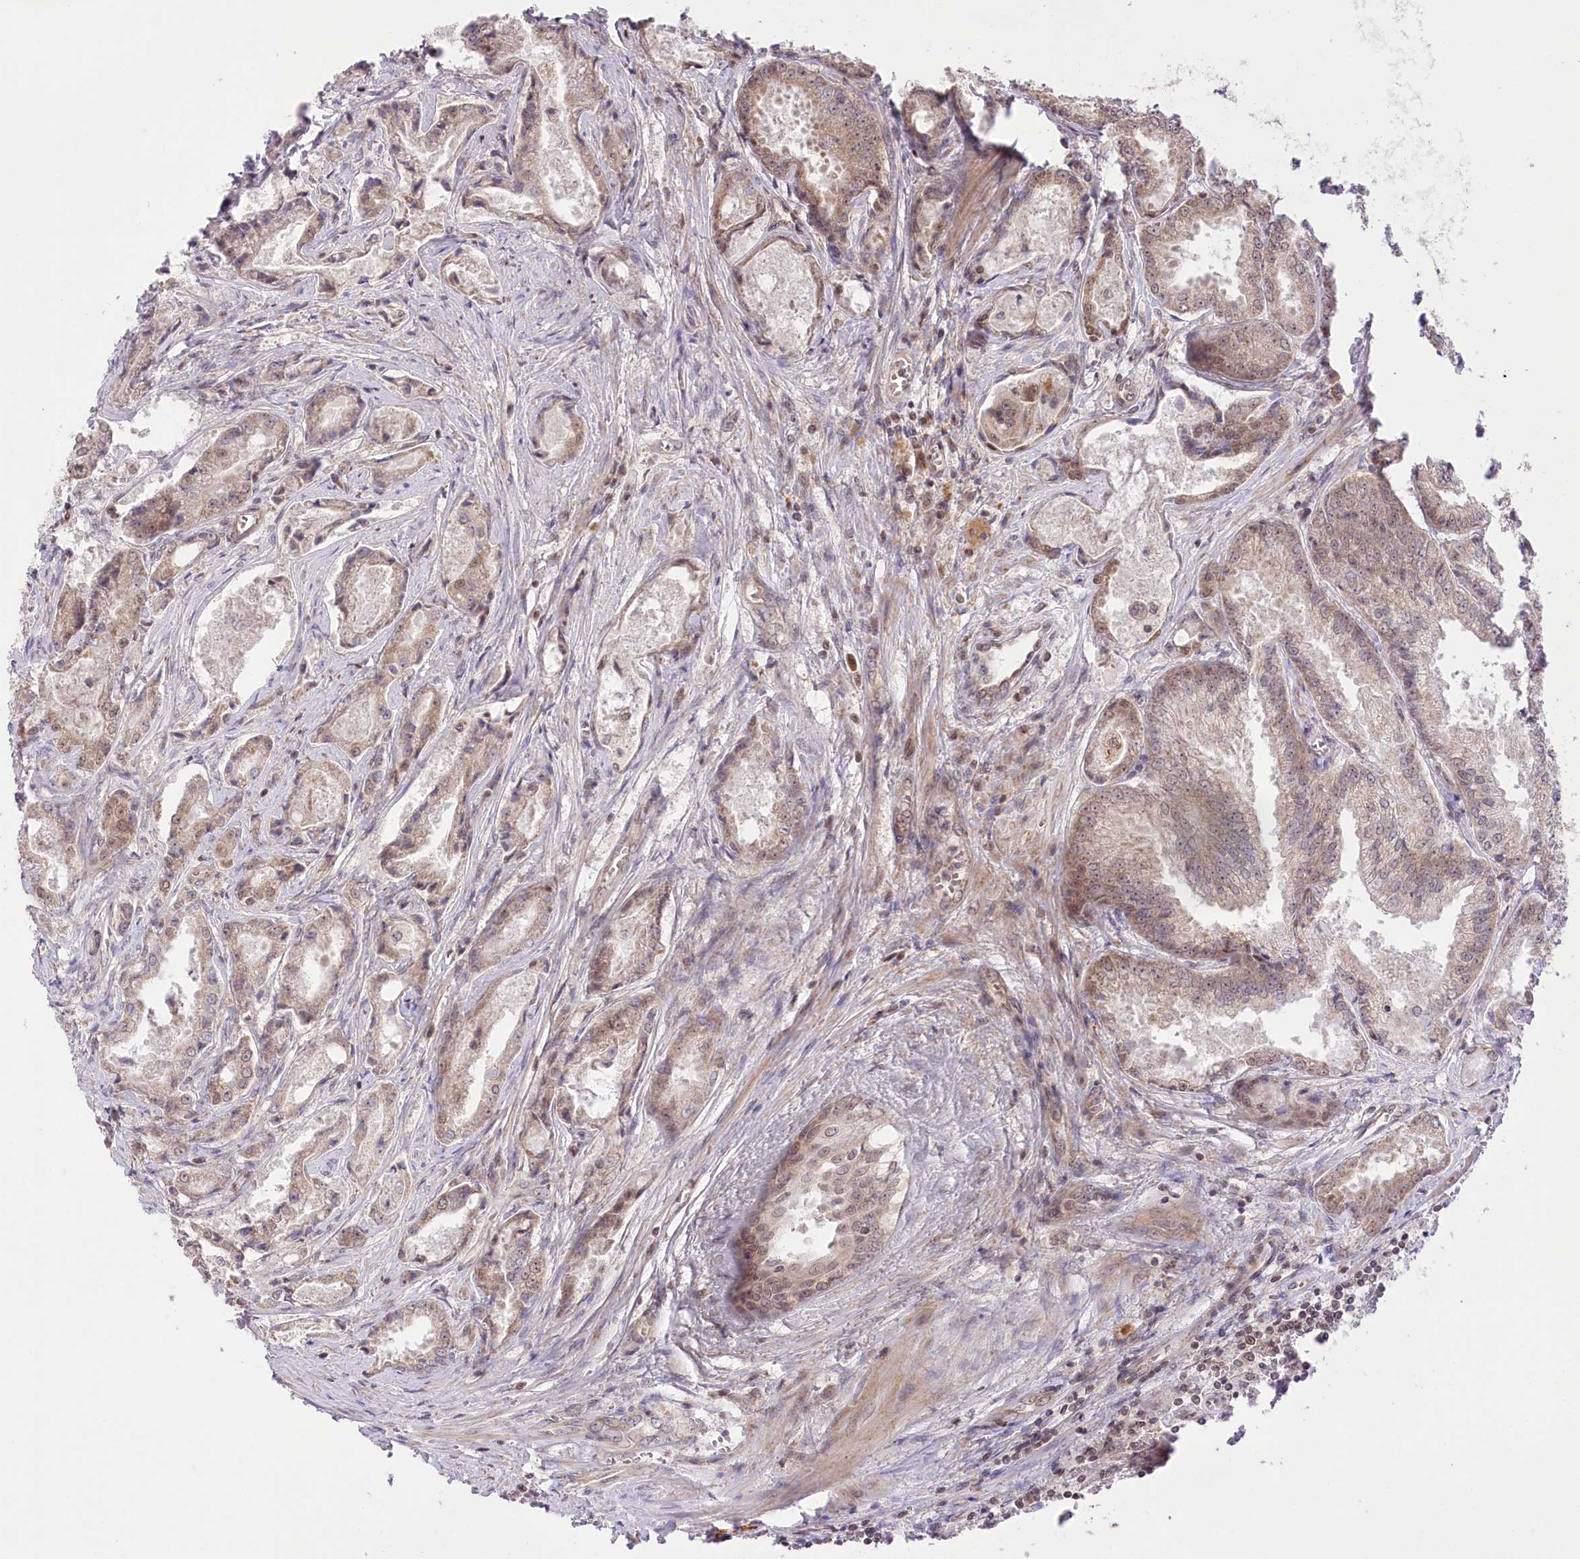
{"staining": {"intensity": "weak", "quantity": "25%-75%", "location": "cytoplasmic/membranous"}, "tissue": "prostate cancer", "cell_type": "Tumor cells", "image_type": "cancer", "snomed": [{"axis": "morphology", "description": "Adenocarcinoma, High grade"}, {"axis": "topography", "description": "Prostate"}], "caption": "Immunohistochemistry (IHC) micrograph of neoplastic tissue: human adenocarcinoma (high-grade) (prostate) stained using IHC demonstrates low levels of weak protein expression localized specifically in the cytoplasmic/membranous of tumor cells, appearing as a cytoplasmic/membranous brown color.", "gene": "ZMAT2", "patient": {"sex": "male", "age": 72}}